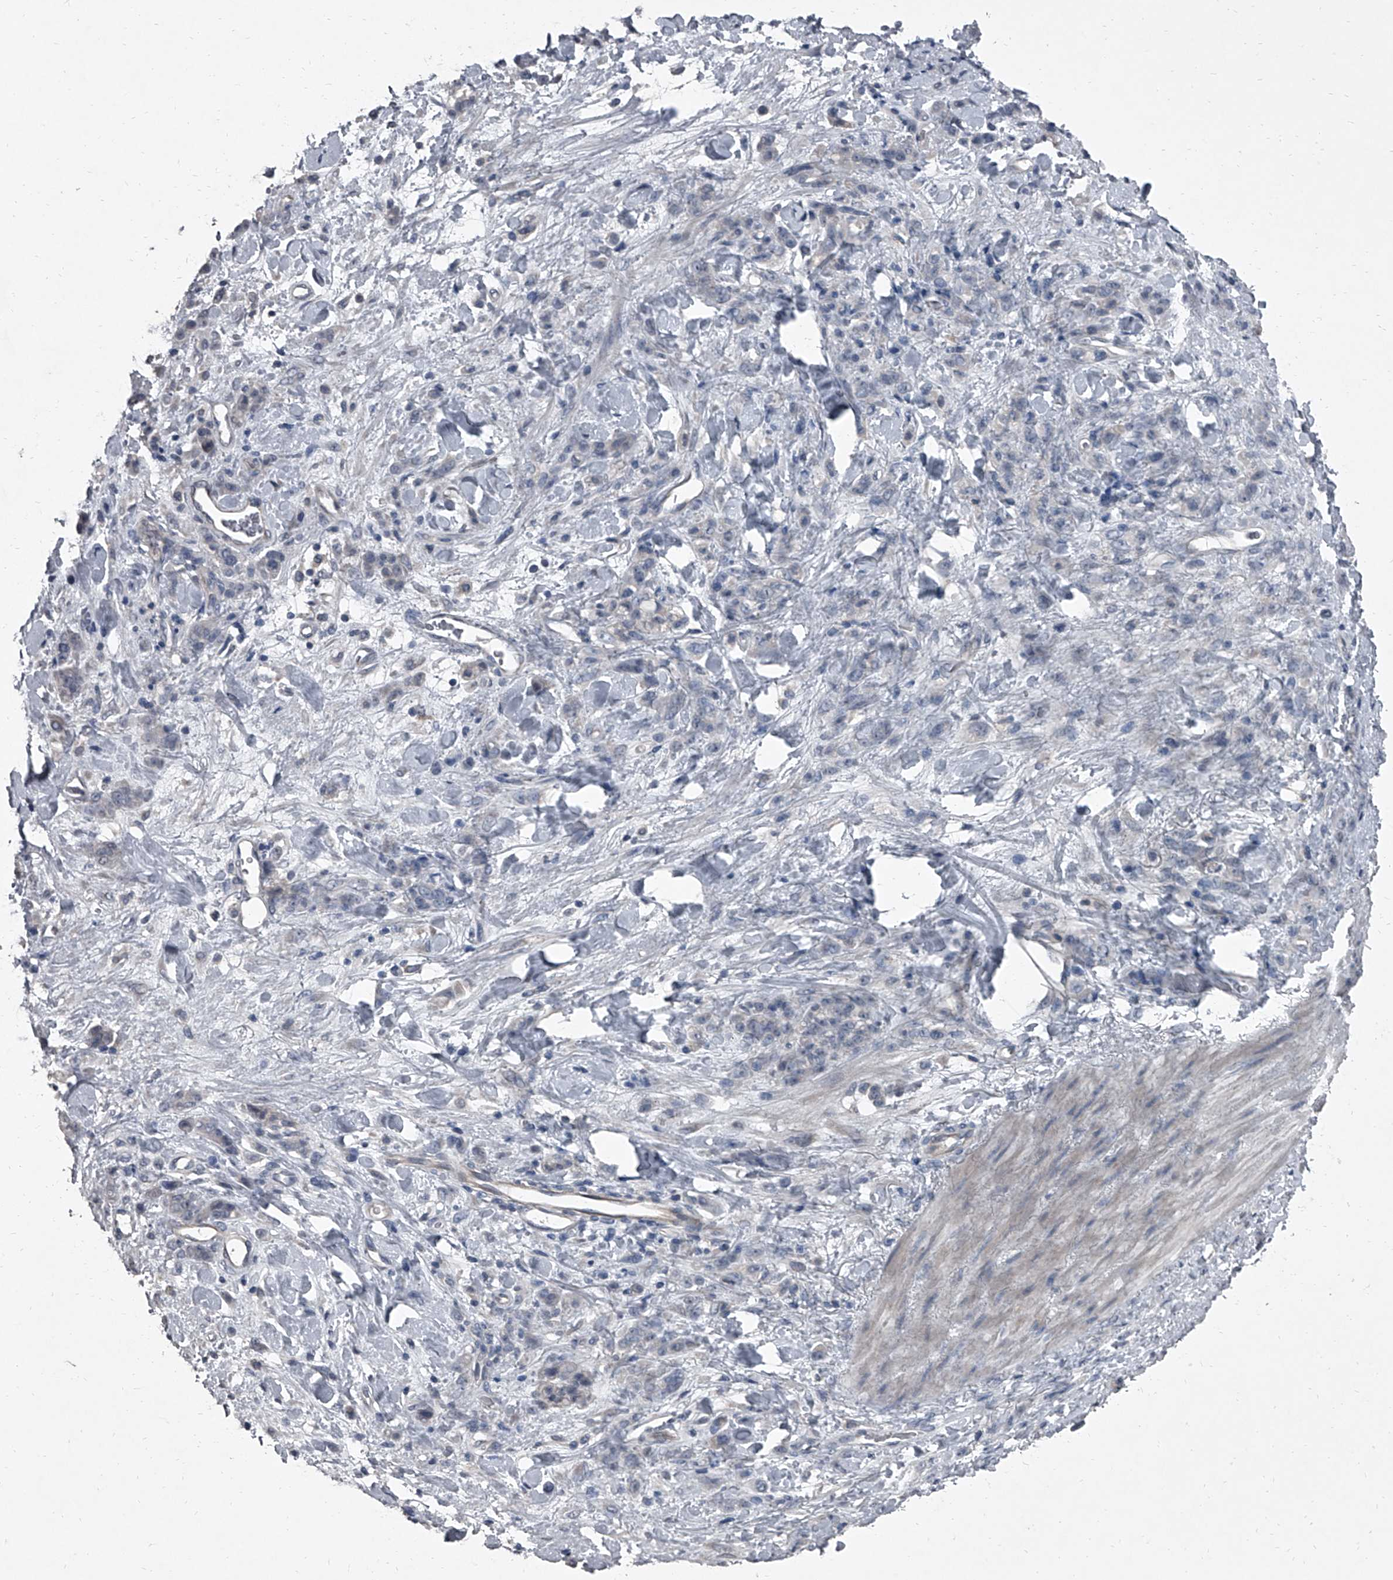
{"staining": {"intensity": "negative", "quantity": "none", "location": "none"}, "tissue": "stomach cancer", "cell_type": "Tumor cells", "image_type": "cancer", "snomed": [{"axis": "morphology", "description": "Normal tissue, NOS"}, {"axis": "morphology", "description": "Adenocarcinoma, NOS"}, {"axis": "topography", "description": "Stomach"}], "caption": "Immunohistochemistry (IHC) of human adenocarcinoma (stomach) displays no positivity in tumor cells. (DAB immunohistochemistry, high magnification).", "gene": "HEPHL1", "patient": {"sex": "male", "age": 82}}